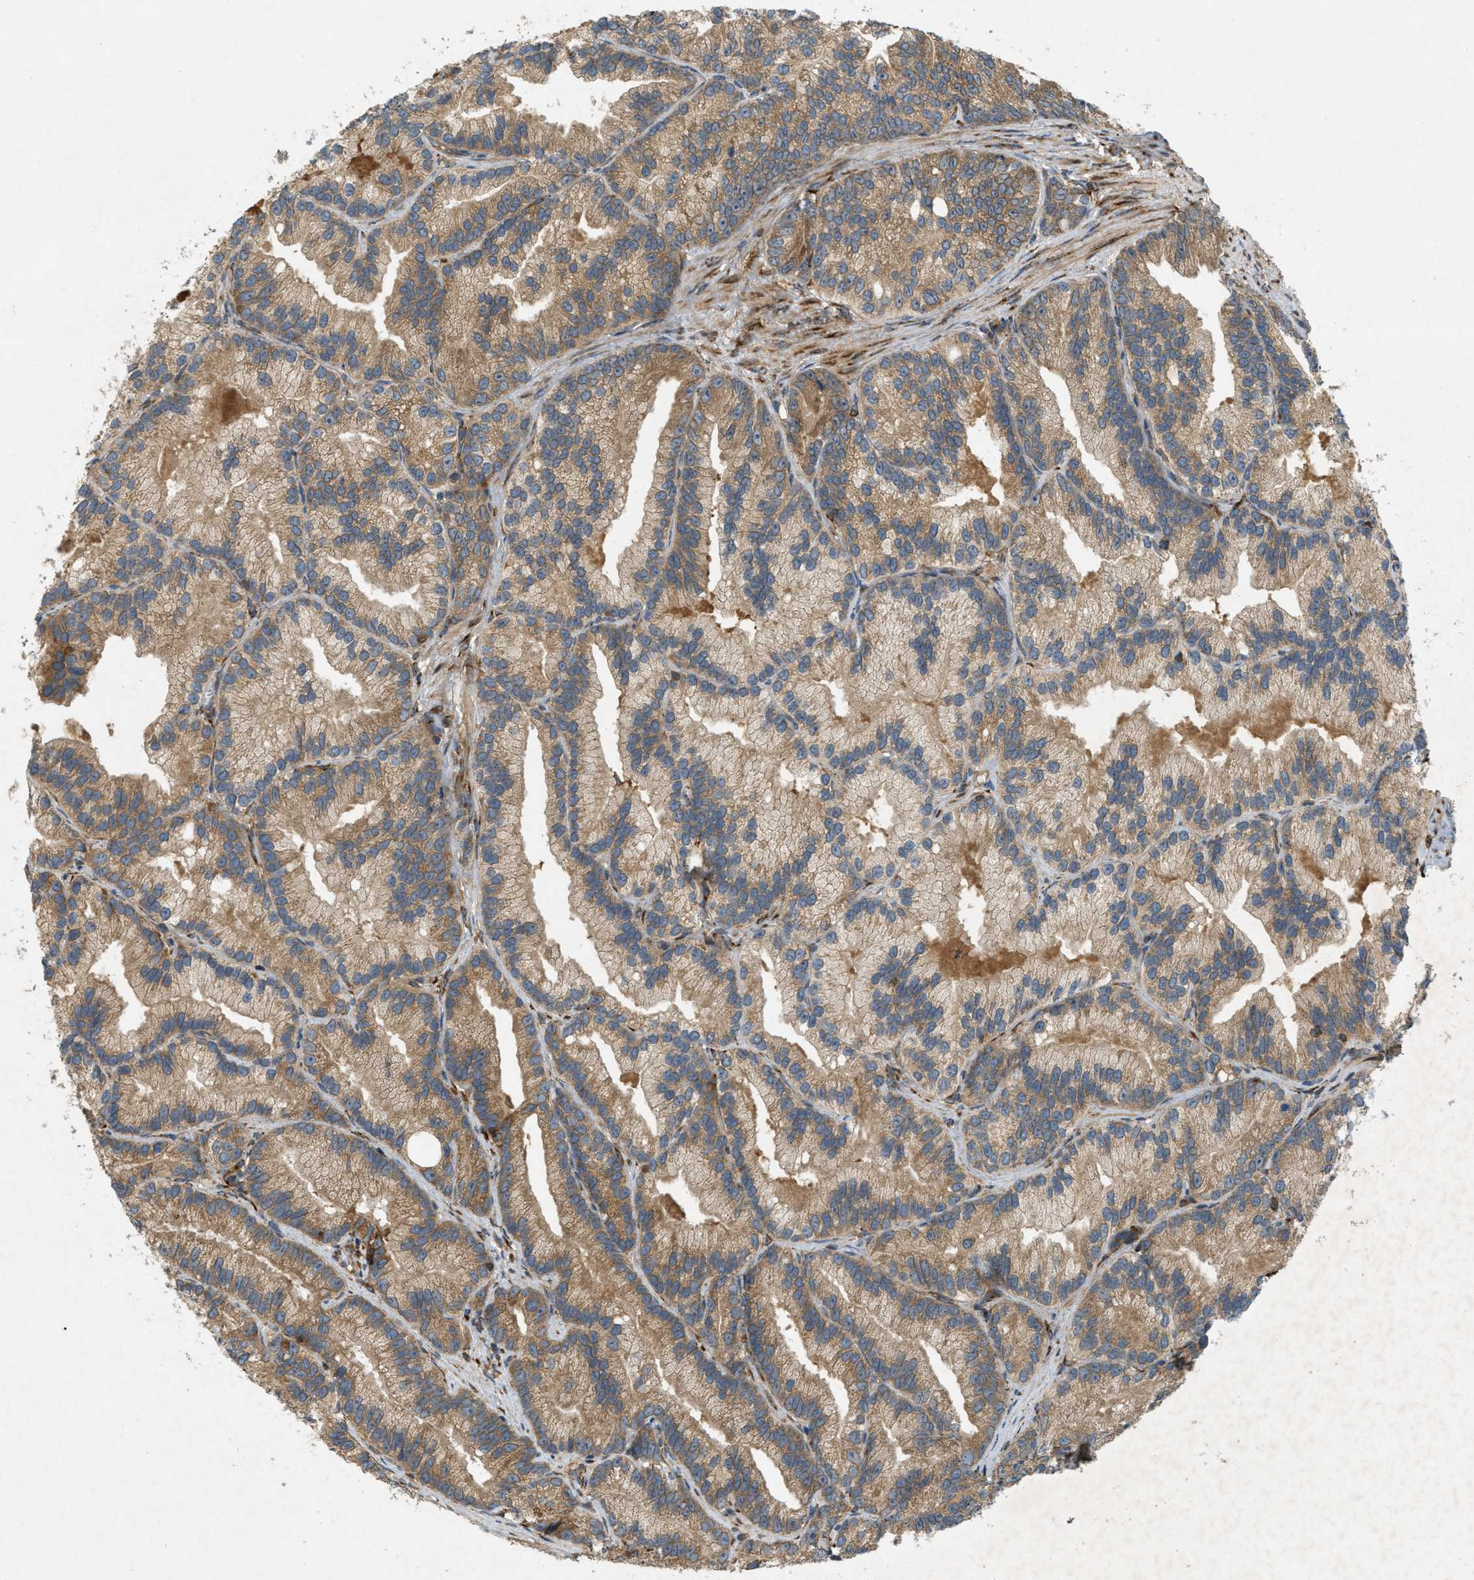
{"staining": {"intensity": "moderate", "quantity": ">75%", "location": "cytoplasmic/membranous"}, "tissue": "prostate cancer", "cell_type": "Tumor cells", "image_type": "cancer", "snomed": [{"axis": "morphology", "description": "Adenocarcinoma, Low grade"}, {"axis": "topography", "description": "Prostate"}], "caption": "A photomicrograph of prostate cancer stained for a protein shows moderate cytoplasmic/membranous brown staining in tumor cells.", "gene": "PCDH18", "patient": {"sex": "male", "age": 89}}